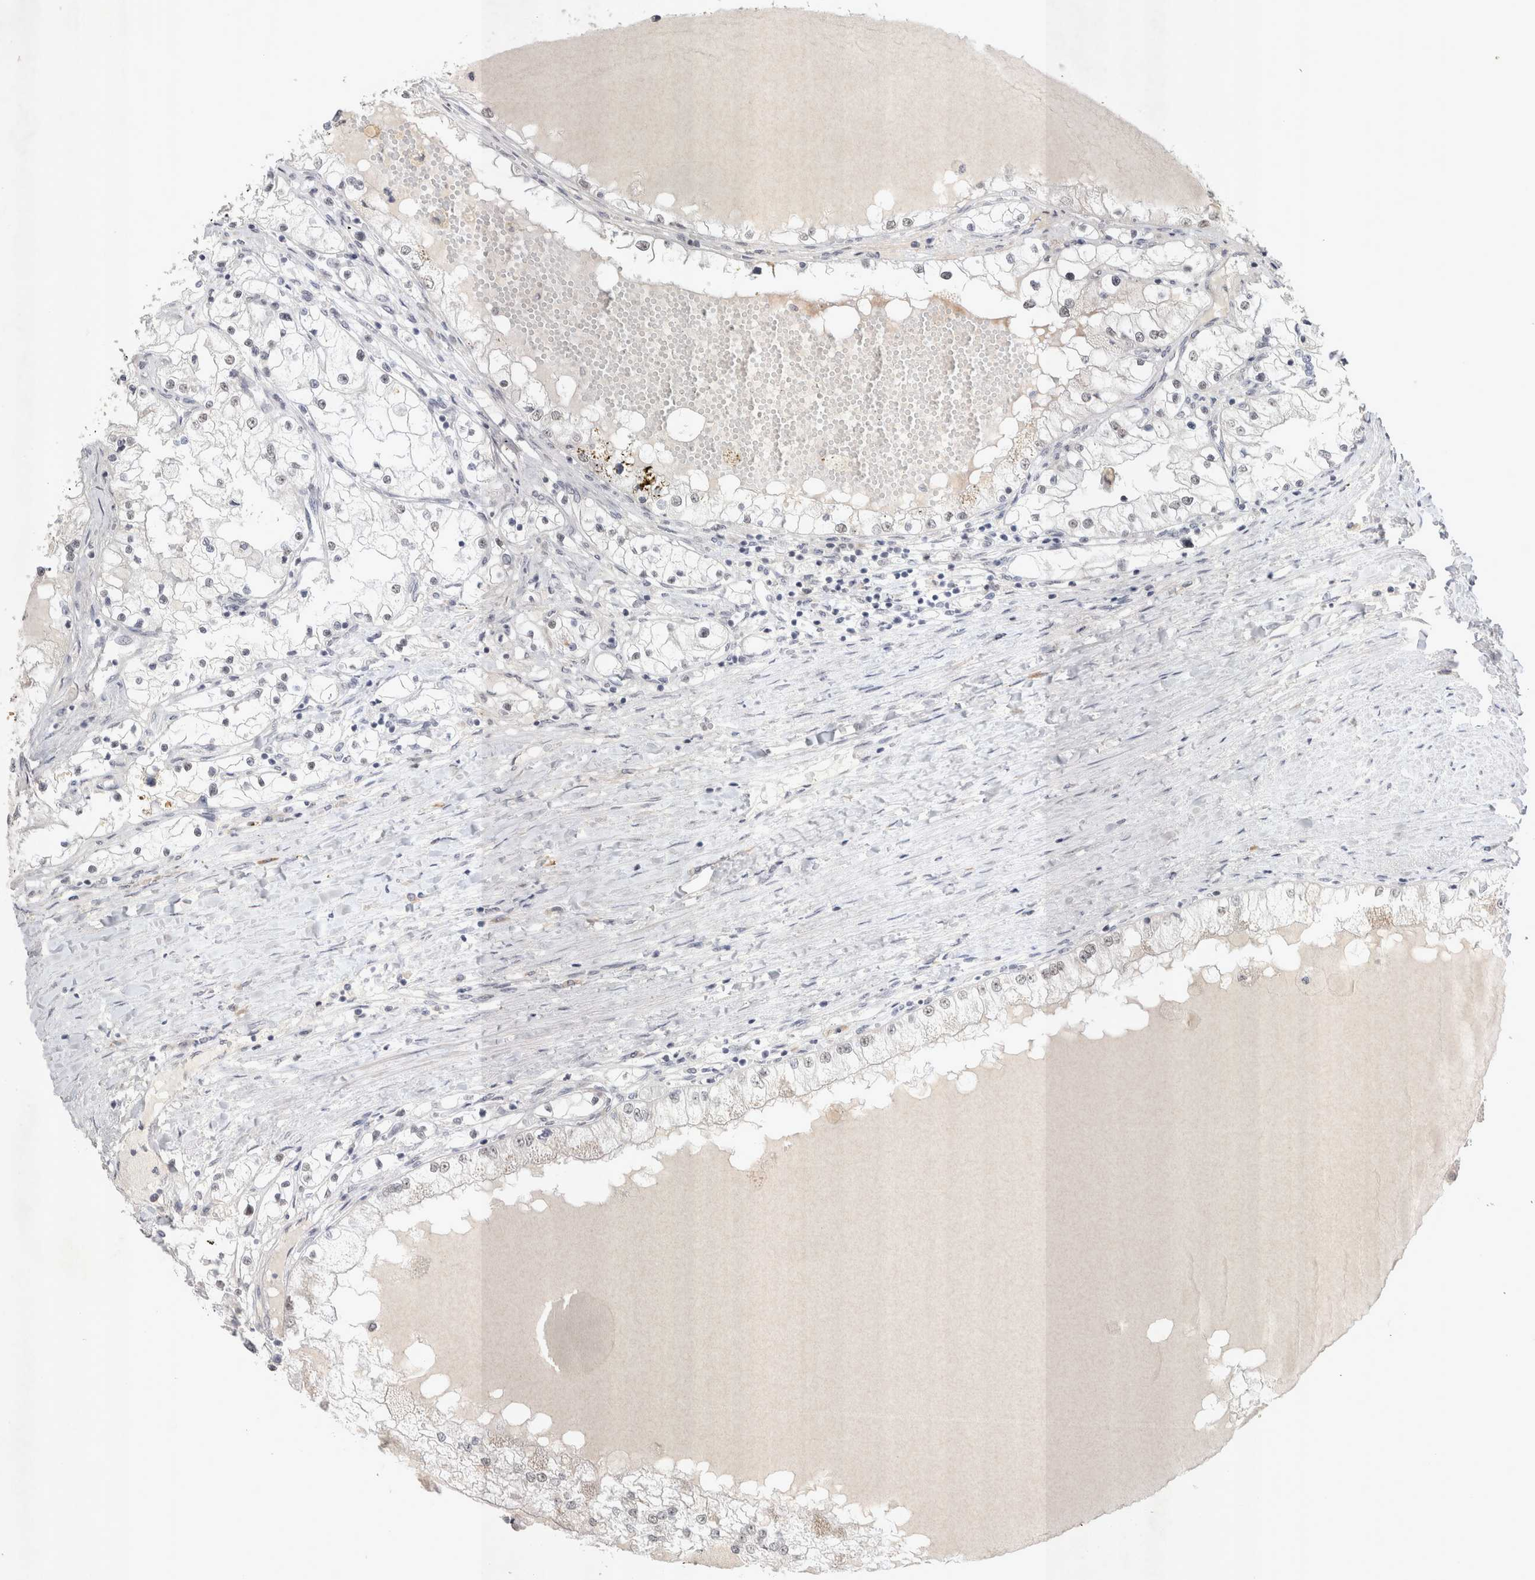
{"staining": {"intensity": "weak", "quantity": "<25%", "location": "nuclear"}, "tissue": "renal cancer", "cell_type": "Tumor cells", "image_type": "cancer", "snomed": [{"axis": "morphology", "description": "Adenocarcinoma, NOS"}, {"axis": "topography", "description": "Kidney"}], "caption": "Immunohistochemical staining of renal cancer (adenocarcinoma) exhibits no significant positivity in tumor cells.", "gene": "RECQL4", "patient": {"sex": "male", "age": 68}}